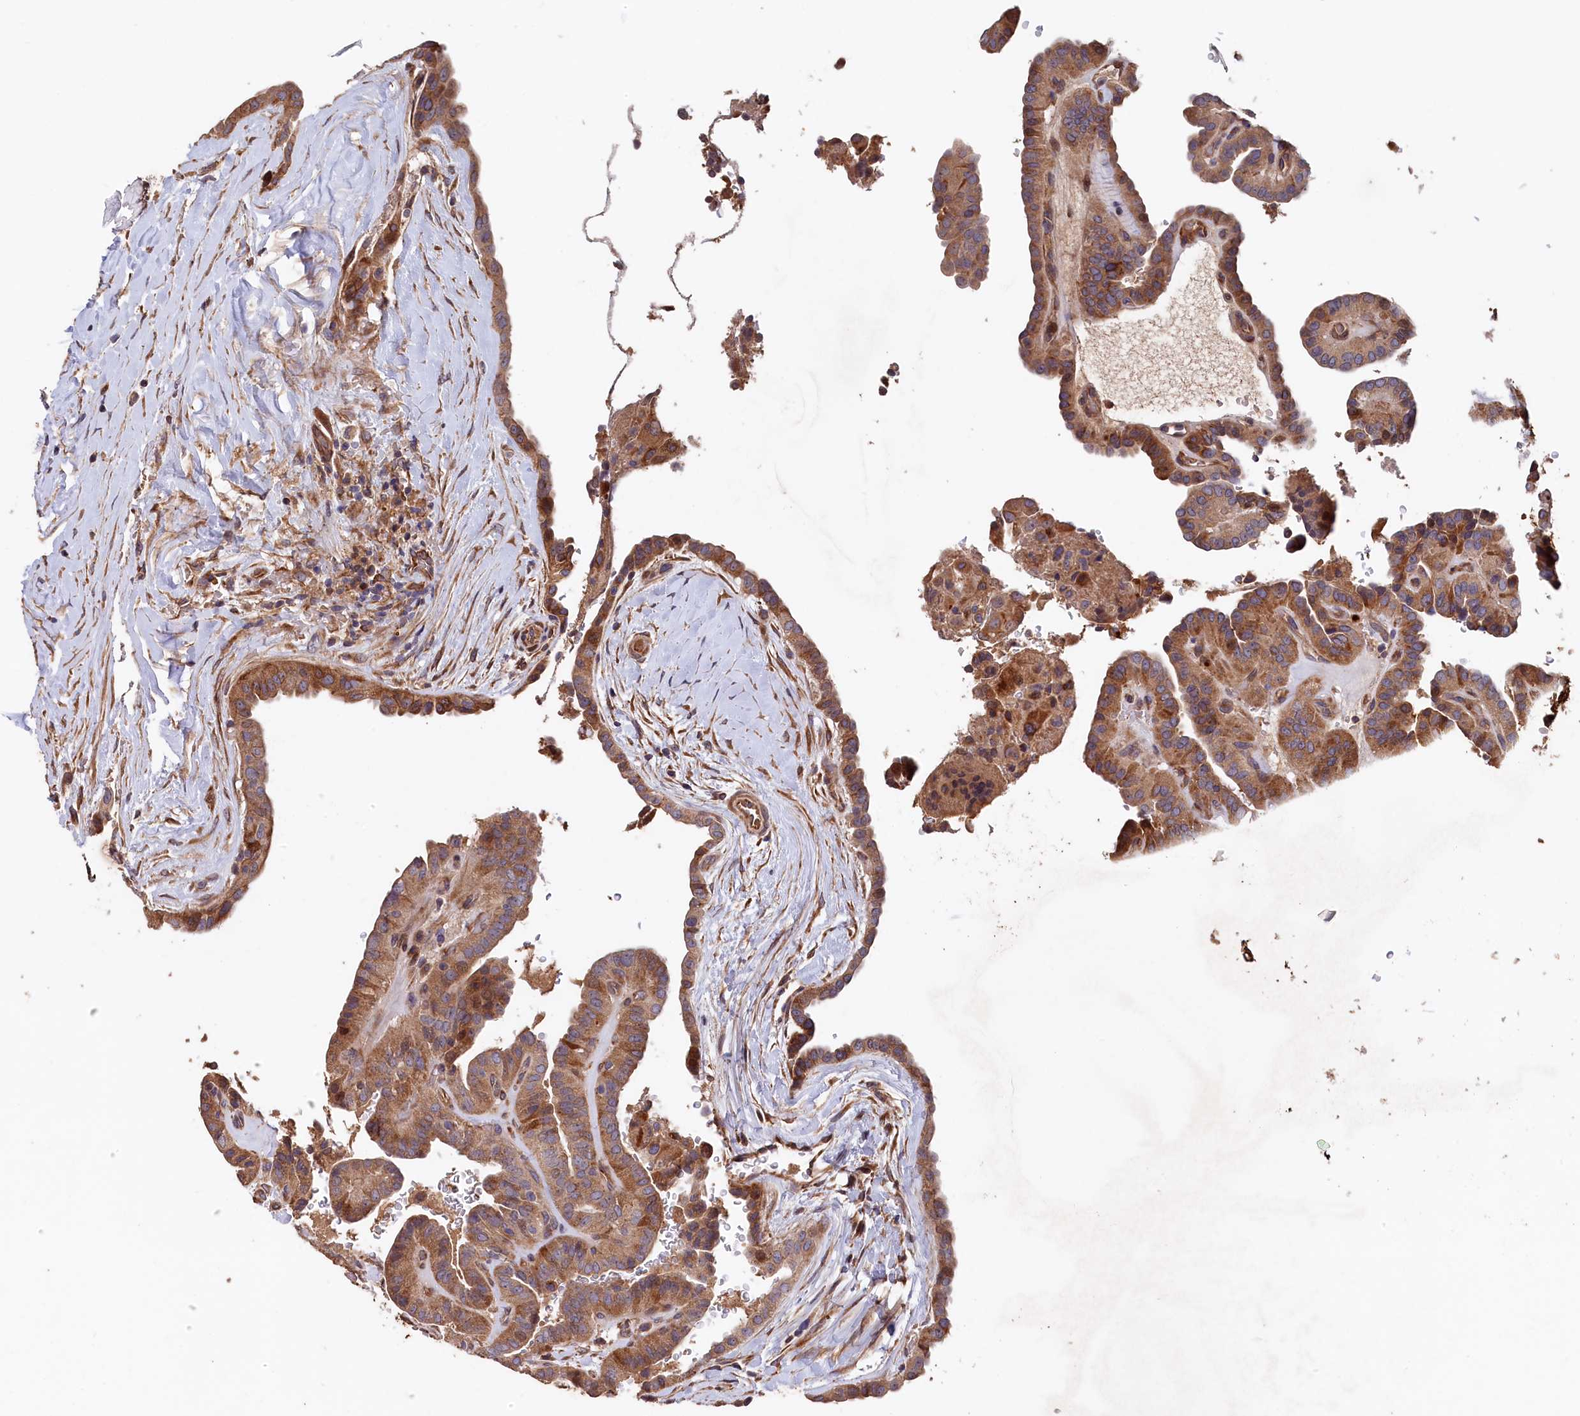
{"staining": {"intensity": "moderate", "quantity": ">75%", "location": "cytoplasmic/membranous"}, "tissue": "thyroid cancer", "cell_type": "Tumor cells", "image_type": "cancer", "snomed": [{"axis": "morphology", "description": "Papillary adenocarcinoma, NOS"}, {"axis": "topography", "description": "Thyroid gland"}], "caption": "Tumor cells show moderate cytoplasmic/membranous staining in about >75% of cells in thyroid cancer.", "gene": "GREB1L", "patient": {"sex": "male", "age": 77}}